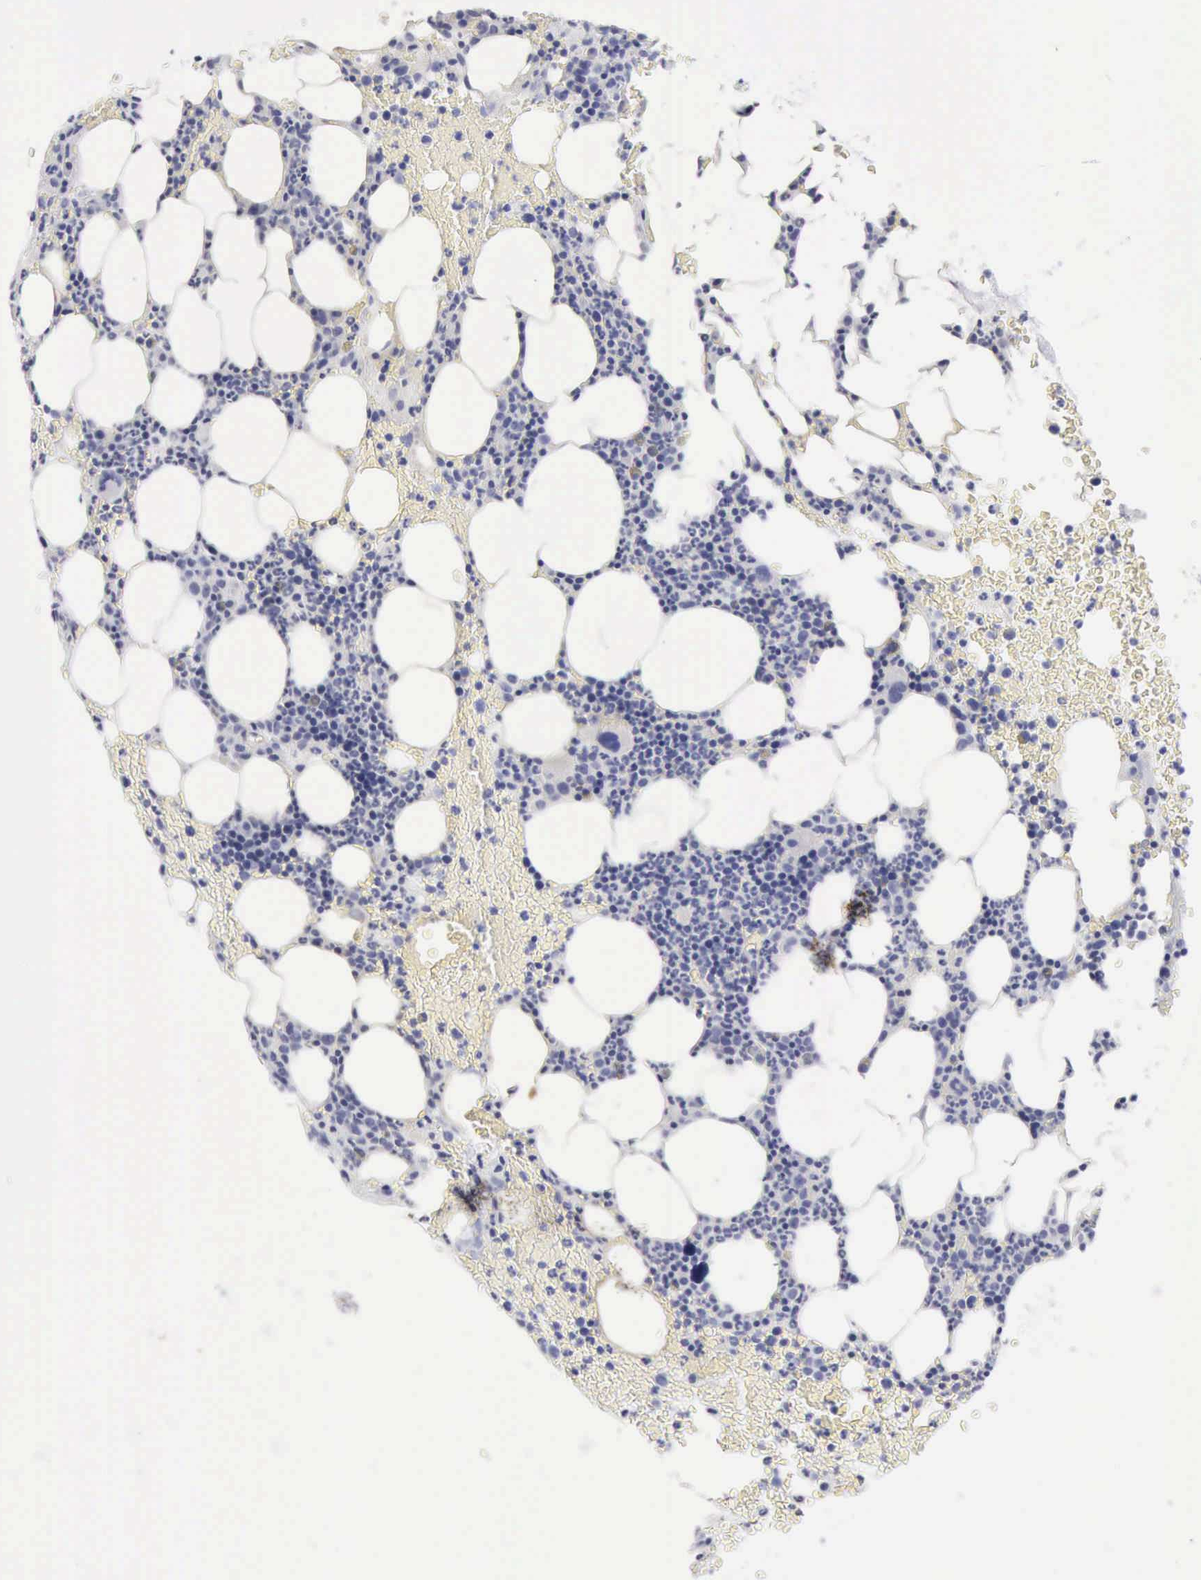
{"staining": {"intensity": "negative", "quantity": "none", "location": "none"}, "tissue": "bone marrow", "cell_type": "Hematopoietic cells", "image_type": "normal", "snomed": [{"axis": "morphology", "description": "Normal tissue, NOS"}, {"axis": "topography", "description": "Bone marrow"}], "caption": "An immunohistochemistry image of normal bone marrow is shown. There is no staining in hematopoietic cells of bone marrow.", "gene": "KRT5", "patient": {"sex": "female", "age": 53}}